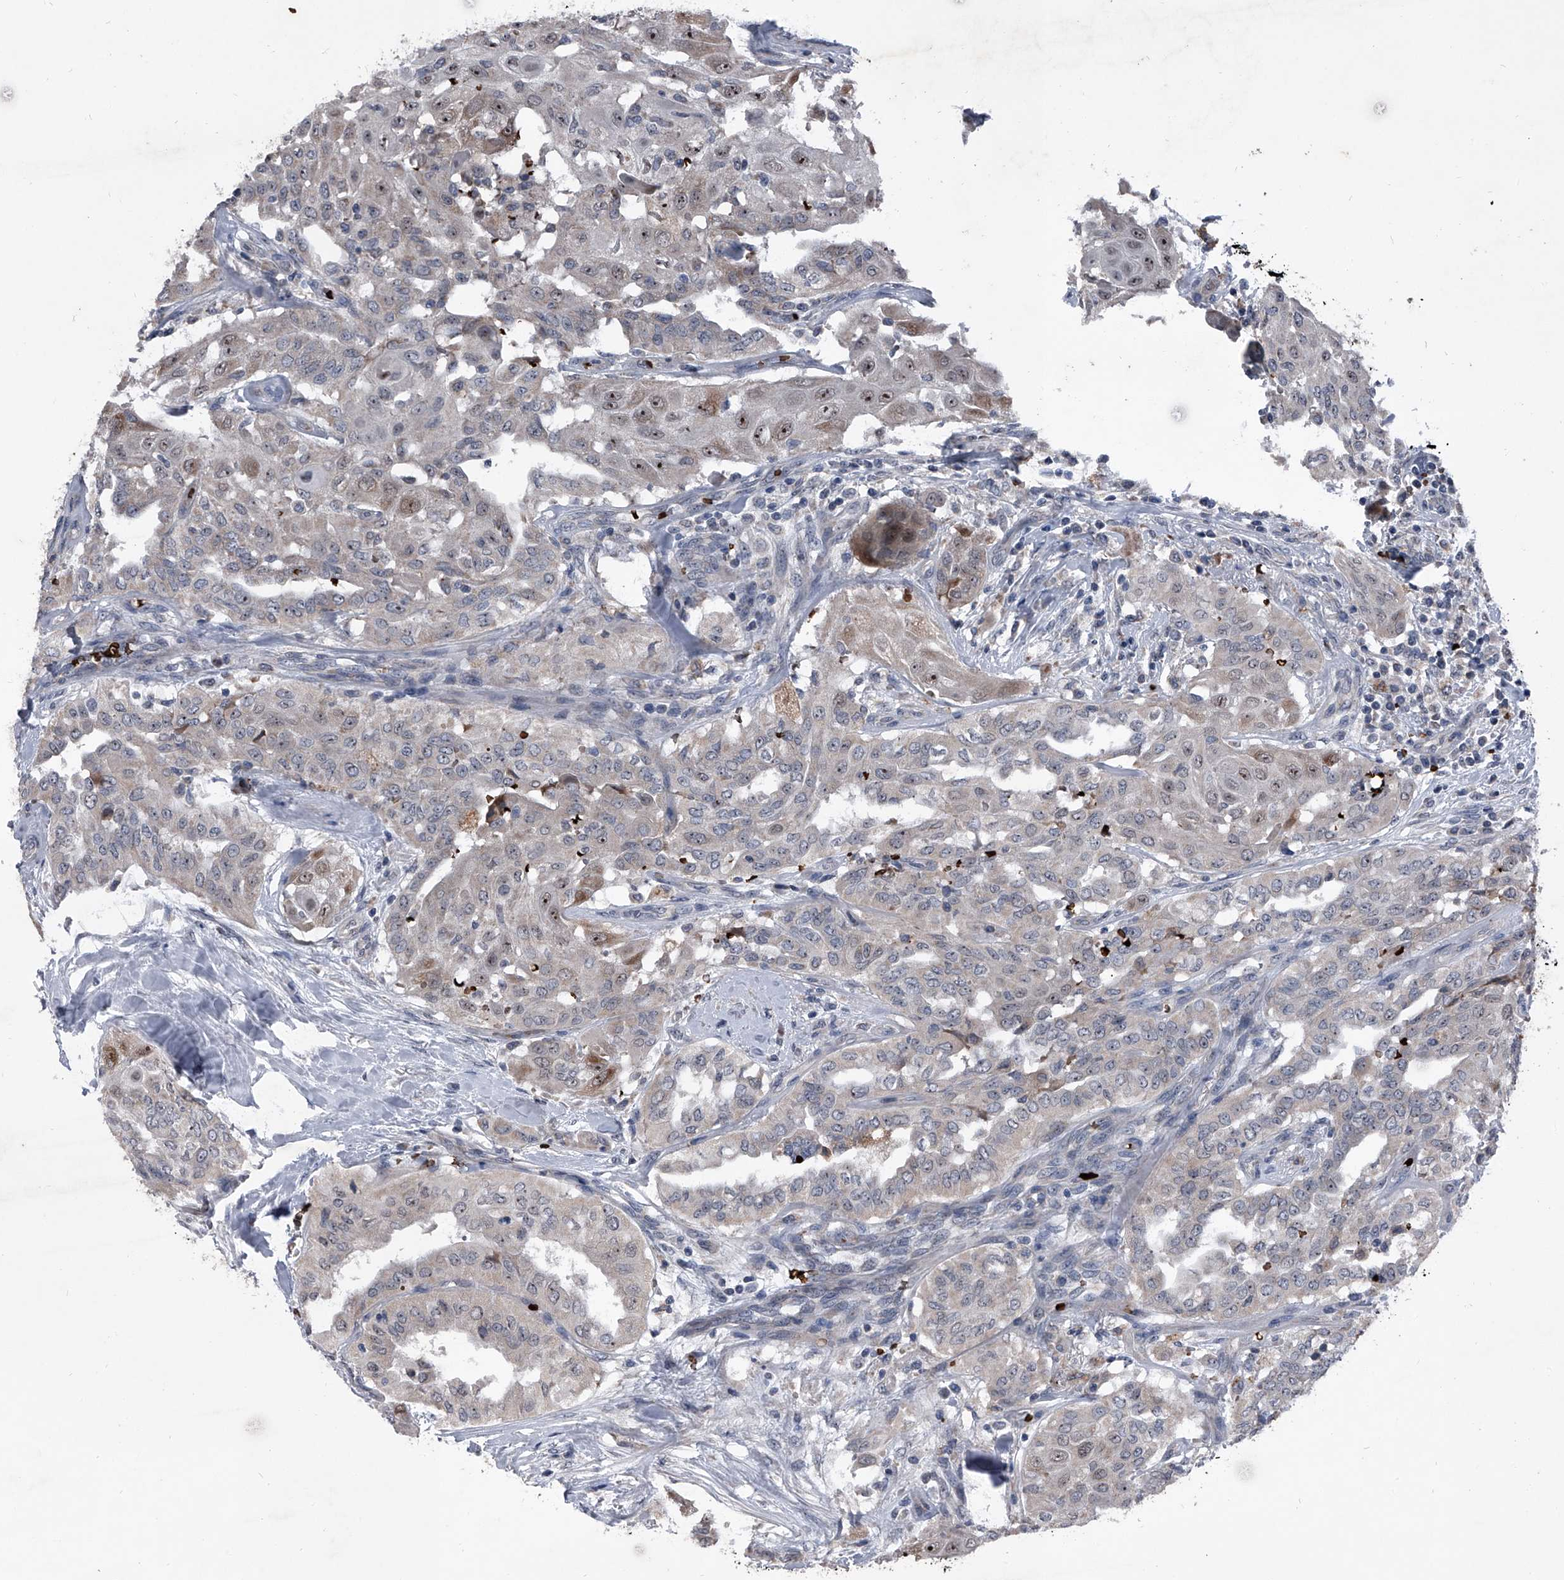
{"staining": {"intensity": "moderate", "quantity": "<25%", "location": "nuclear"}, "tissue": "thyroid cancer", "cell_type": "Tumor cells", "image_type": "cancer", "snomed": [{"axis": "morphology", "description": "Papillary adenocarcinoma, NOS"}, {"axis": "topography", "description": "Thyroid gland"}], "caption": "Immunohistochemistry (IHC) photomicrograph of neoplastic tissue: thyroid papillary adenocarcinoma stained using immunohistochemistry (IHC) shows low levels of moderate protein expression localized specifically in the nuclear of tumor cells, appearing as a nuclear brown color.", "gene": "CEP85L", "patient": {"sex": "female", "age": 59}}